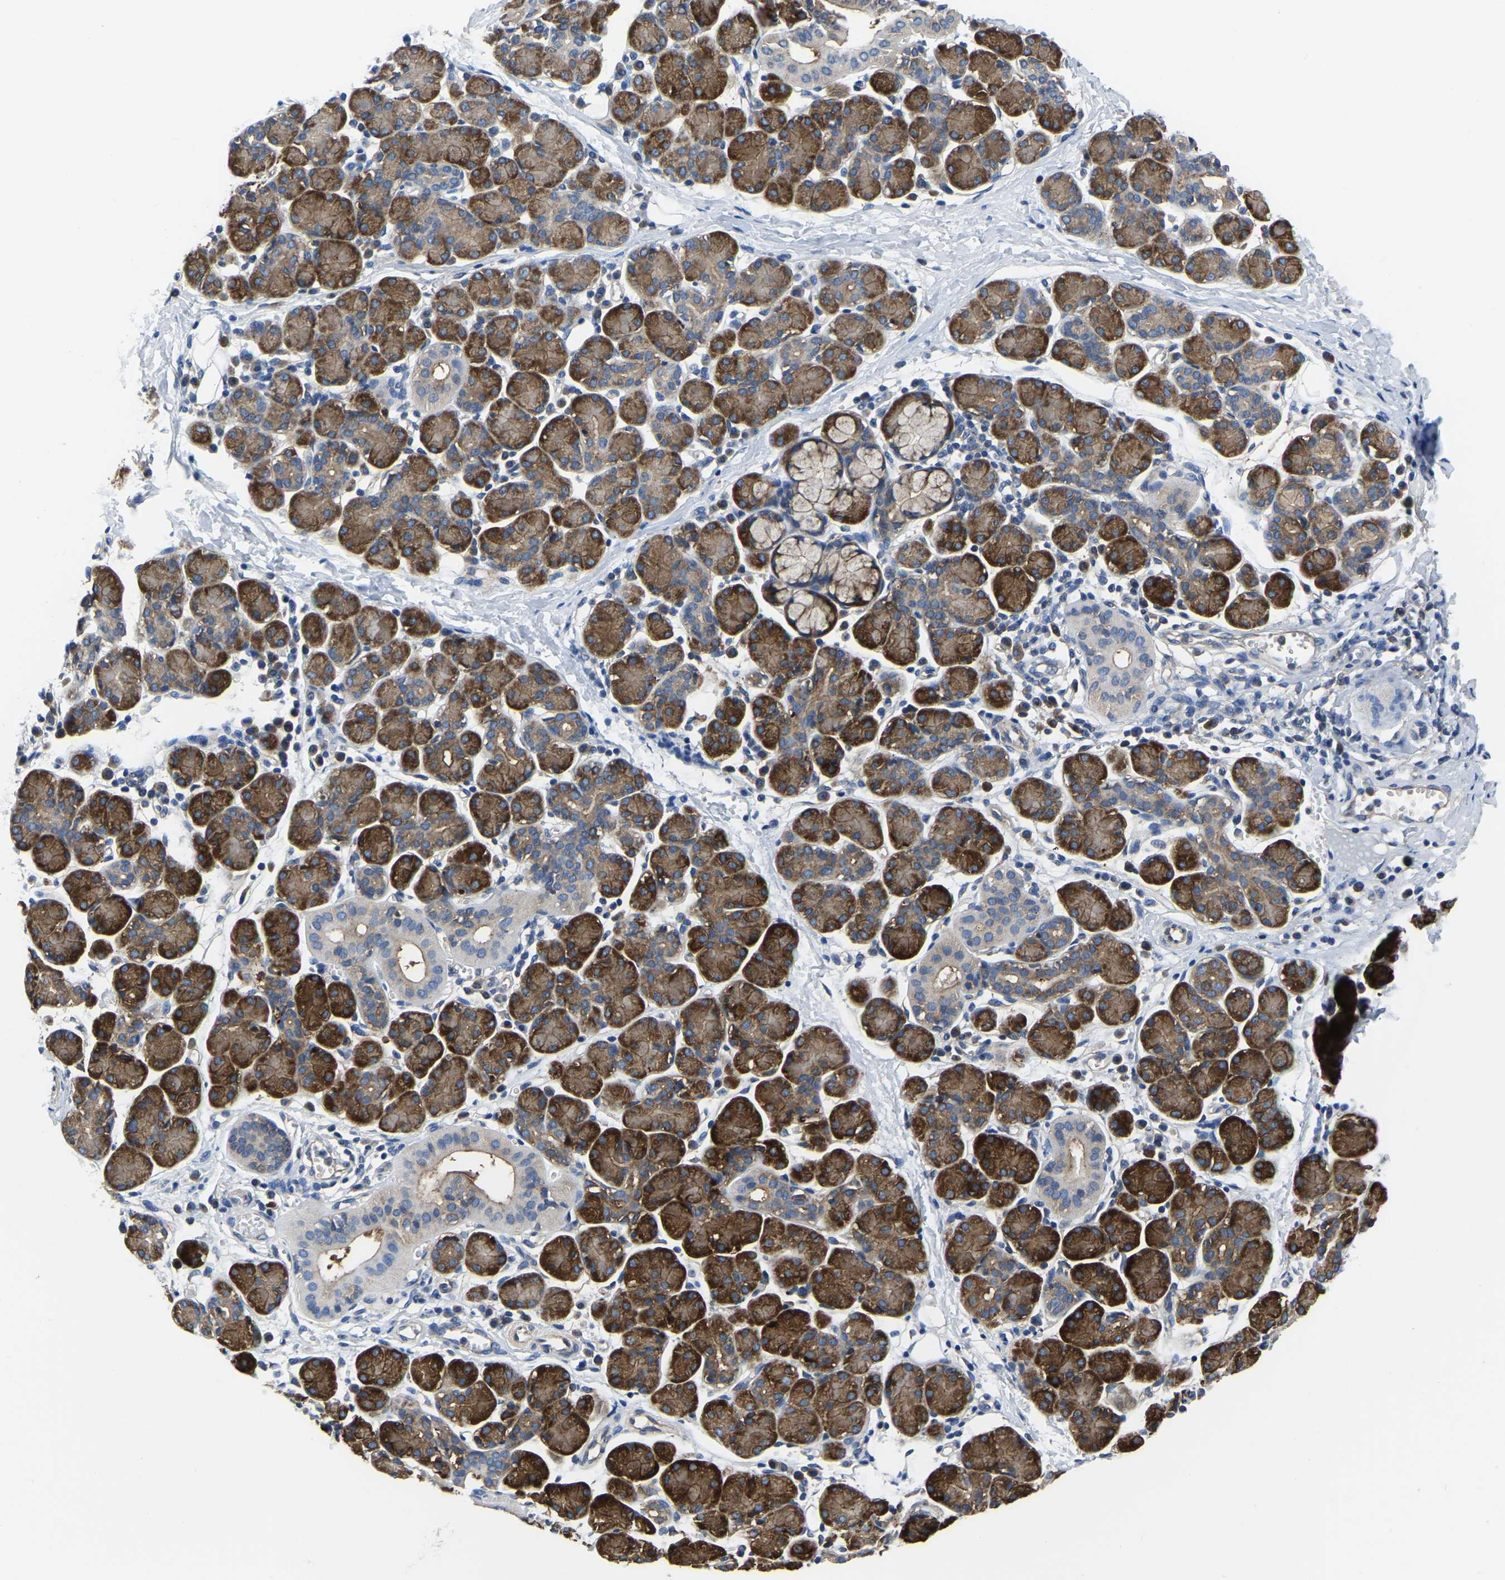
{"staining": {"intensity": "strong", "quantity": ">75%", "location": "cytoplasmic/membranous"}, "tissue": "salivary gland", "cell_type": "Glandular cells", "image_type": "normal", "snomed": [{"axis": "morphology", "description": "Normal tissue, NOS"}, {"axis": "morphology", "description": "Inflammation, NOS"}, {"axis": "topography", "description": "Lymph node"}, {"axis": "topography", "description": "Salivary gland"}], "caption": "Protein expression analysis of unremarkable salivary gland exhibits strong cytoplasmic/membranous positivity in approximately >75% of glandular cells.", "gene": "TFG", "patient": {"sex": "male", "age": 3}}